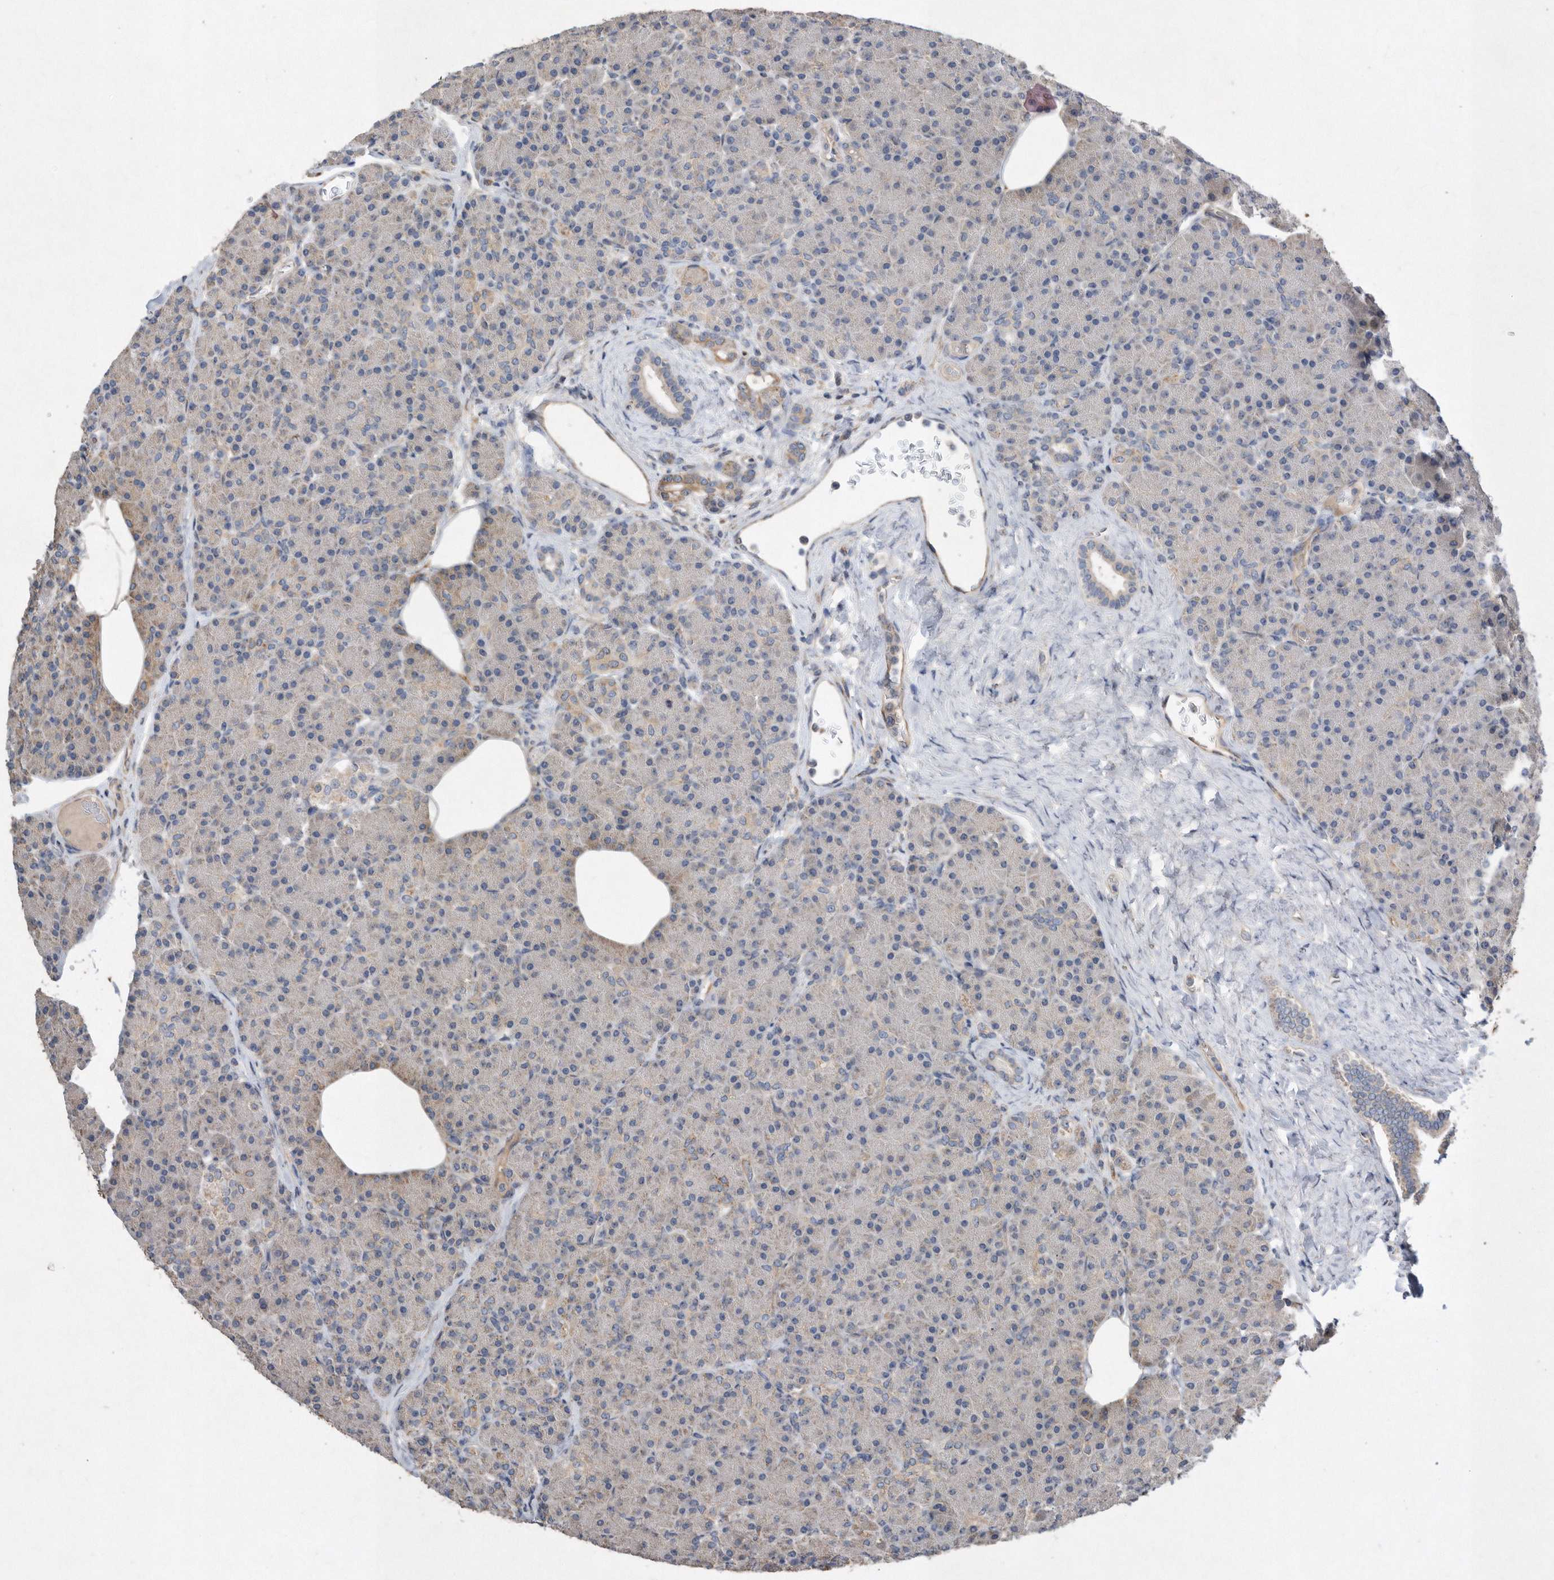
{"staining": {"intensity": "moderate", "quantity": "<25%", "location": "cytoplasmic/membranous"}, "tissue": "pancreas", "cell_type": "Exocrine glandular cells", "image_type": "normal", "snomed": [{"axis": "morphology", "description": "Normal tissue, NOS"}, {"axis": "topography", "description": "Pancreas"}], "caption": "IHC of normal pancreas exhibits low levels of moderate cytoplasmic/membranous expression in about <25% of exocrine glandular cells.", "gene": "PON2", "patient": {"sex": "female", "age": 43}}